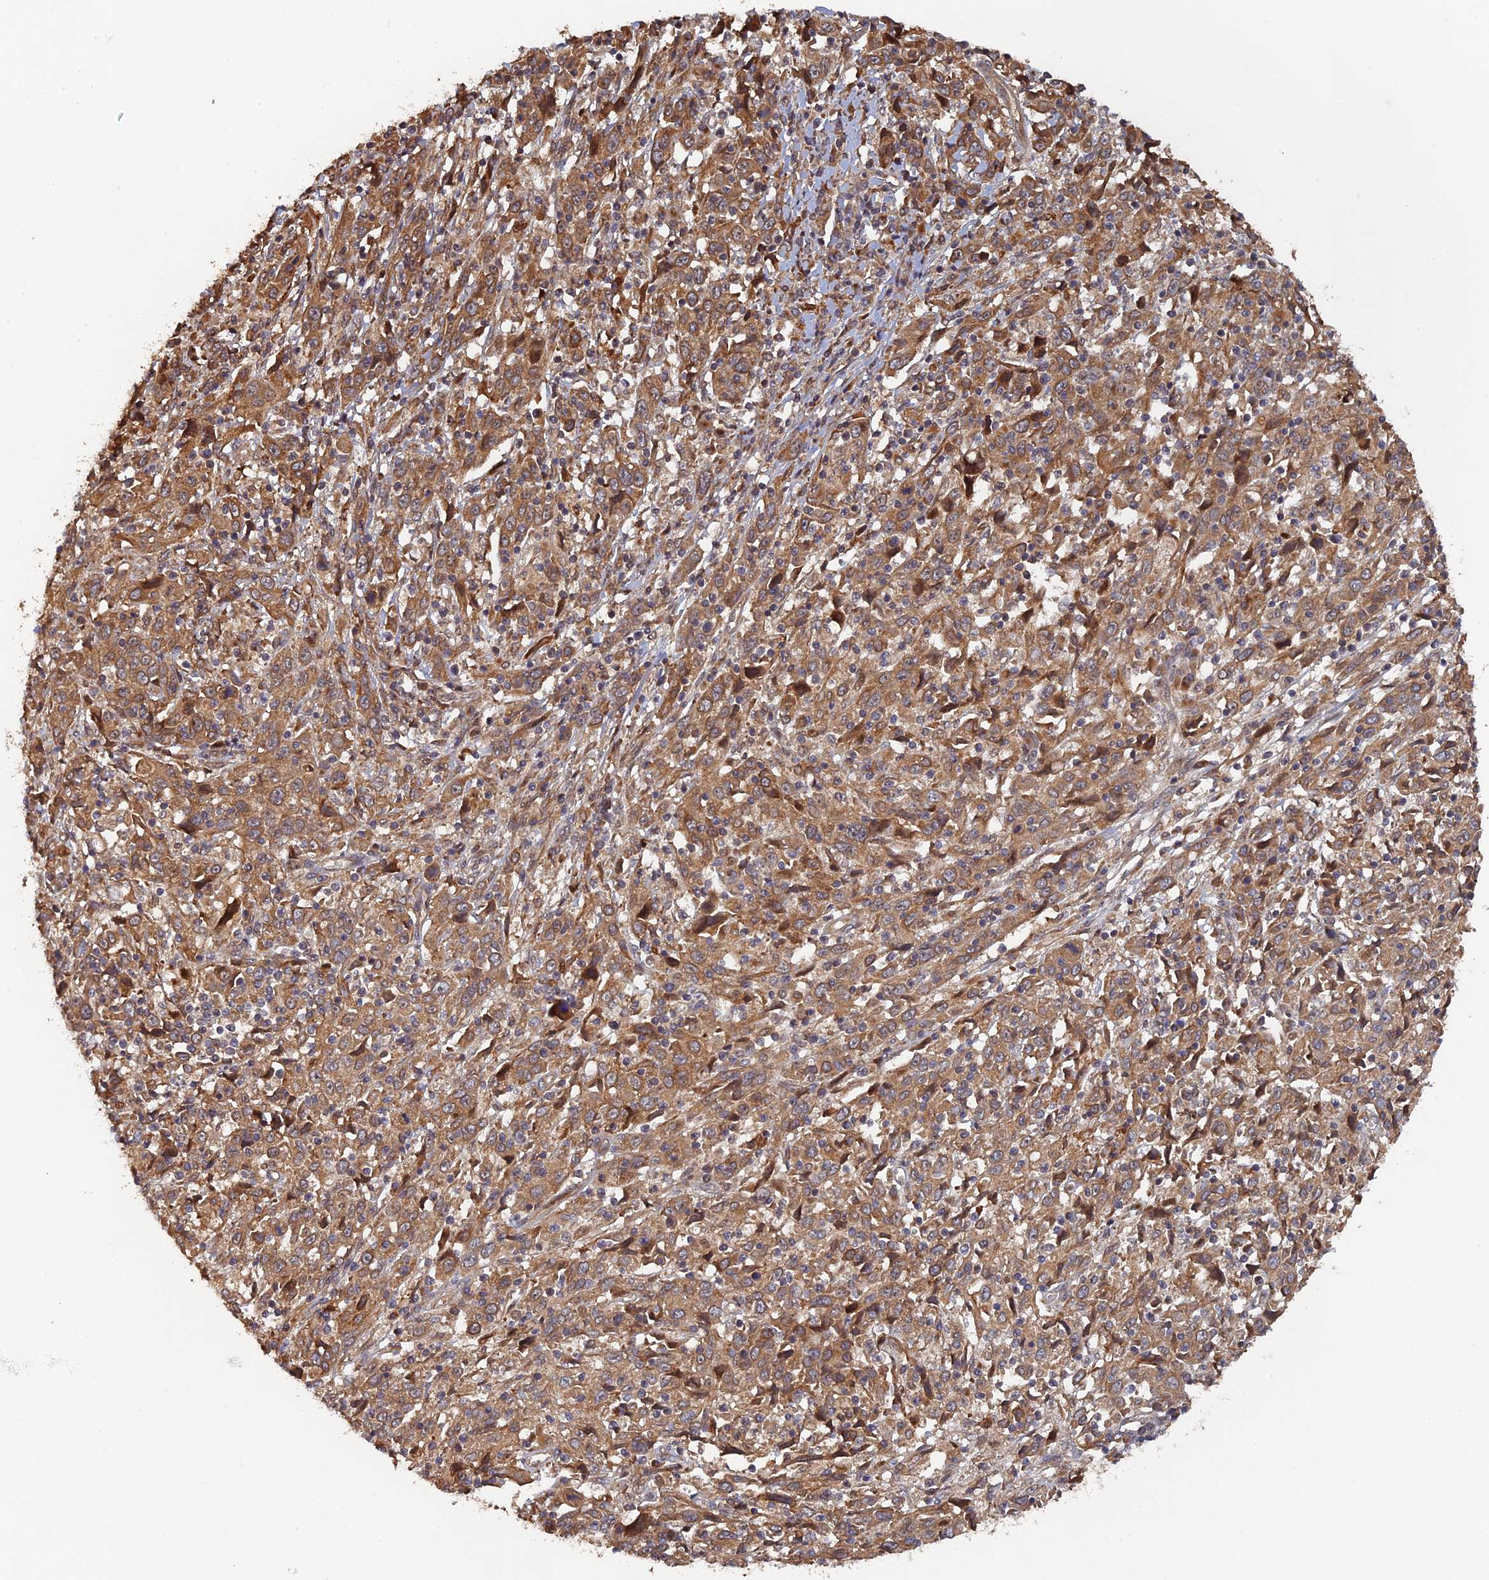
{"staining": {"intensity": "moderate", "quantity": ">75%", "location": "cytoplasmic/membranous"}, "tissue": "cervical cancer", "cell_type": "Tumor cells", "image_type": "cancer", "snomed": [{"axis": "morphology", "description": "Squamous cell carcinoma, NOS"}, {"axis": "topography", "description": "Cervix"}], "caption": "The histopathology image shows a brown stain indicating the presence of a protein in the cytoplasmic/membranous of tumor cells in cervical cancer. Nuclei are stained in blue.", "gene": "VPS37C", "patient": {"sex": "female", "age": 46}}